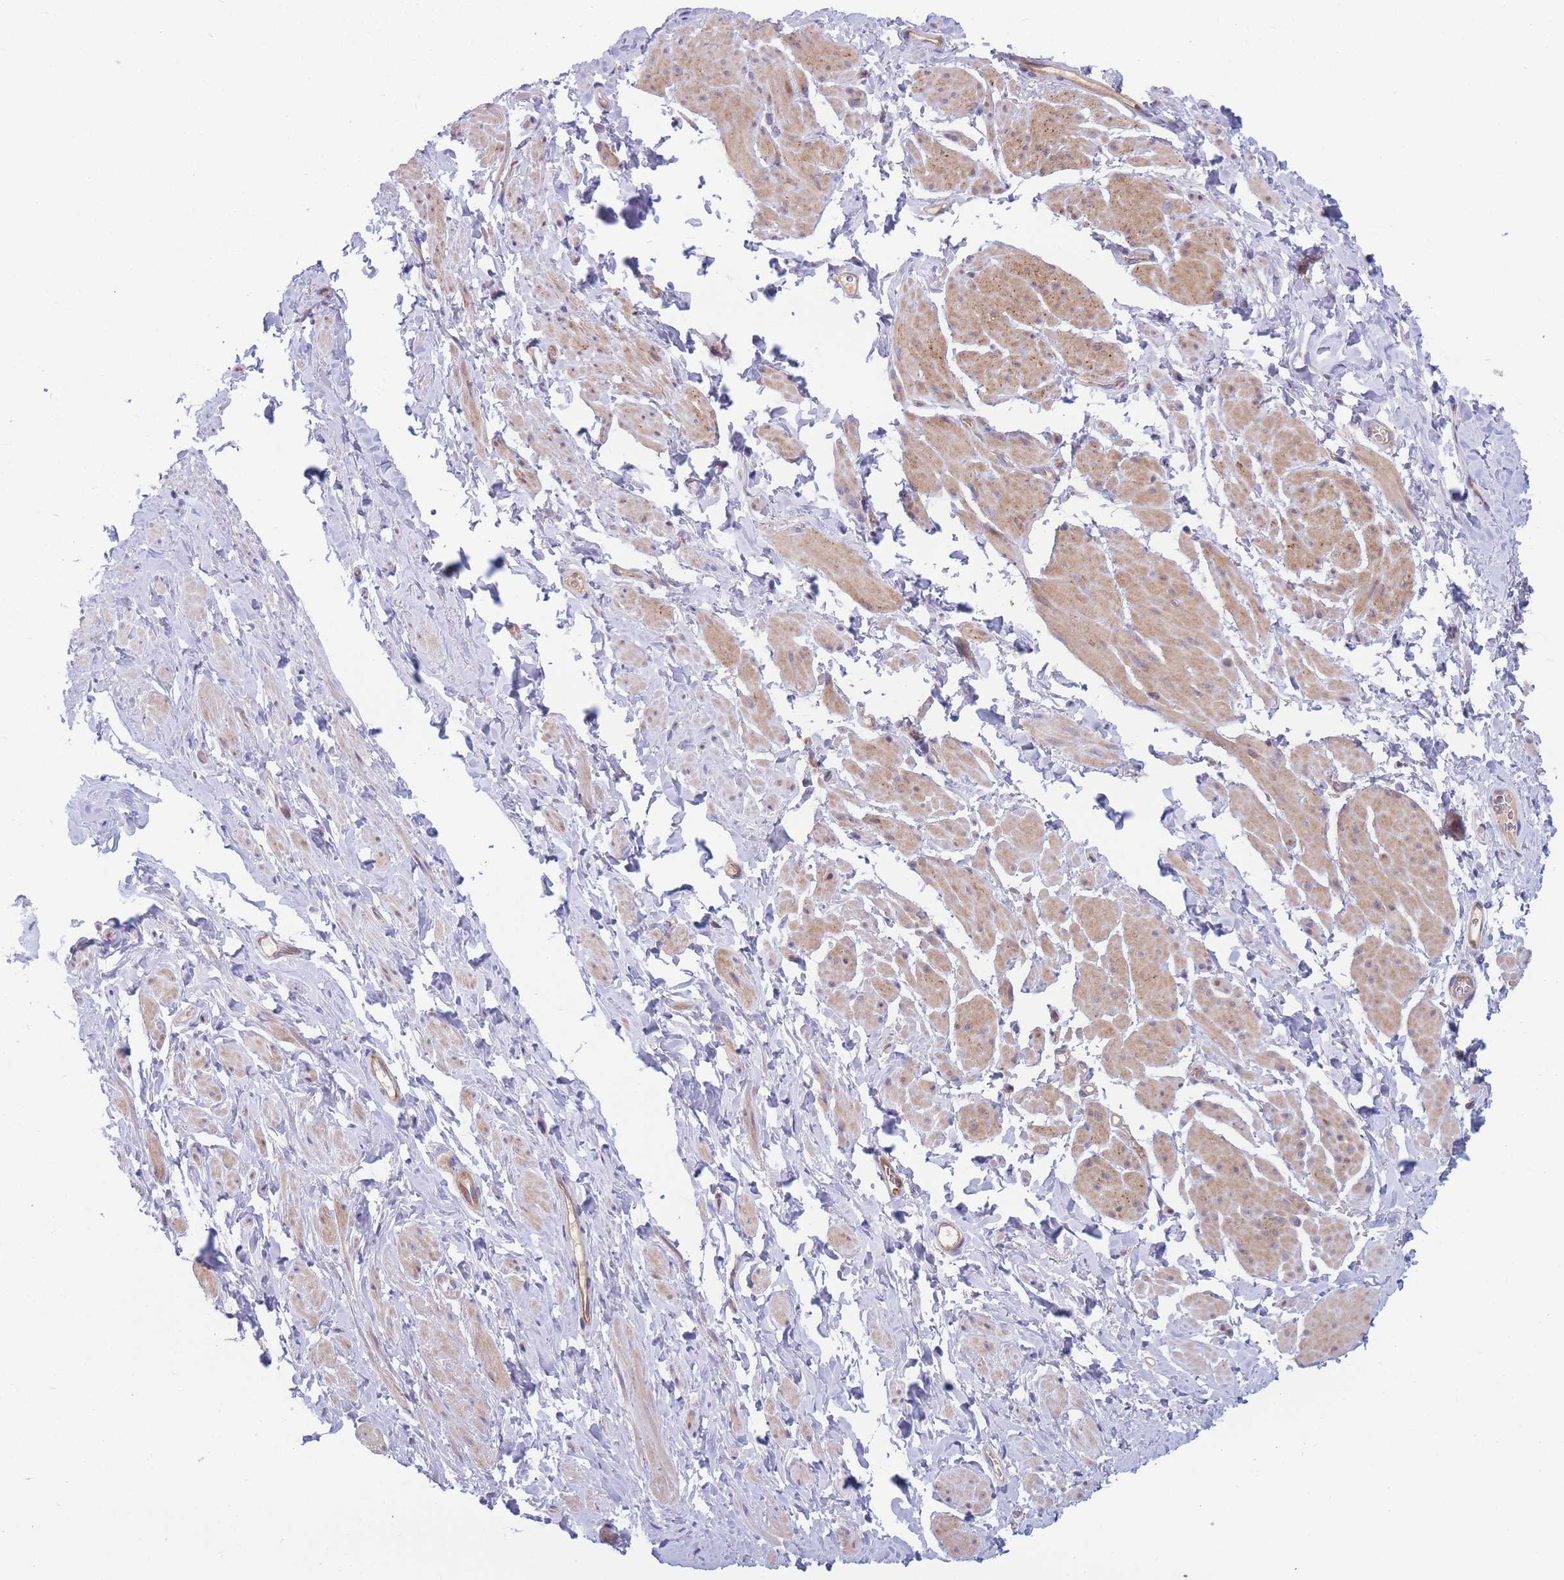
{"staining": {"intensity": "weak", "quantity": ">75%", "location": "cytoplasmic/membranous"}, "tissue": "smooth muscle", "cell_type": "Smooth muscle cells", "image_type": "normal", "snomed": [{"axis": "morphology", "description": "Normal tissue, NOS"}, {"axis": "topography", "description": "Smooth muscle"}, {"axis": "topography", "description": "Peripheral nerve tissue"}], "caption": "Smooth muscle cells reveal weak cytoplasmic/membranous expression in approximately >75% of cells in unremarkable smooth muscle.", "gene": "TMEM131L", "patient": {"sex": "male", "age": 69}}